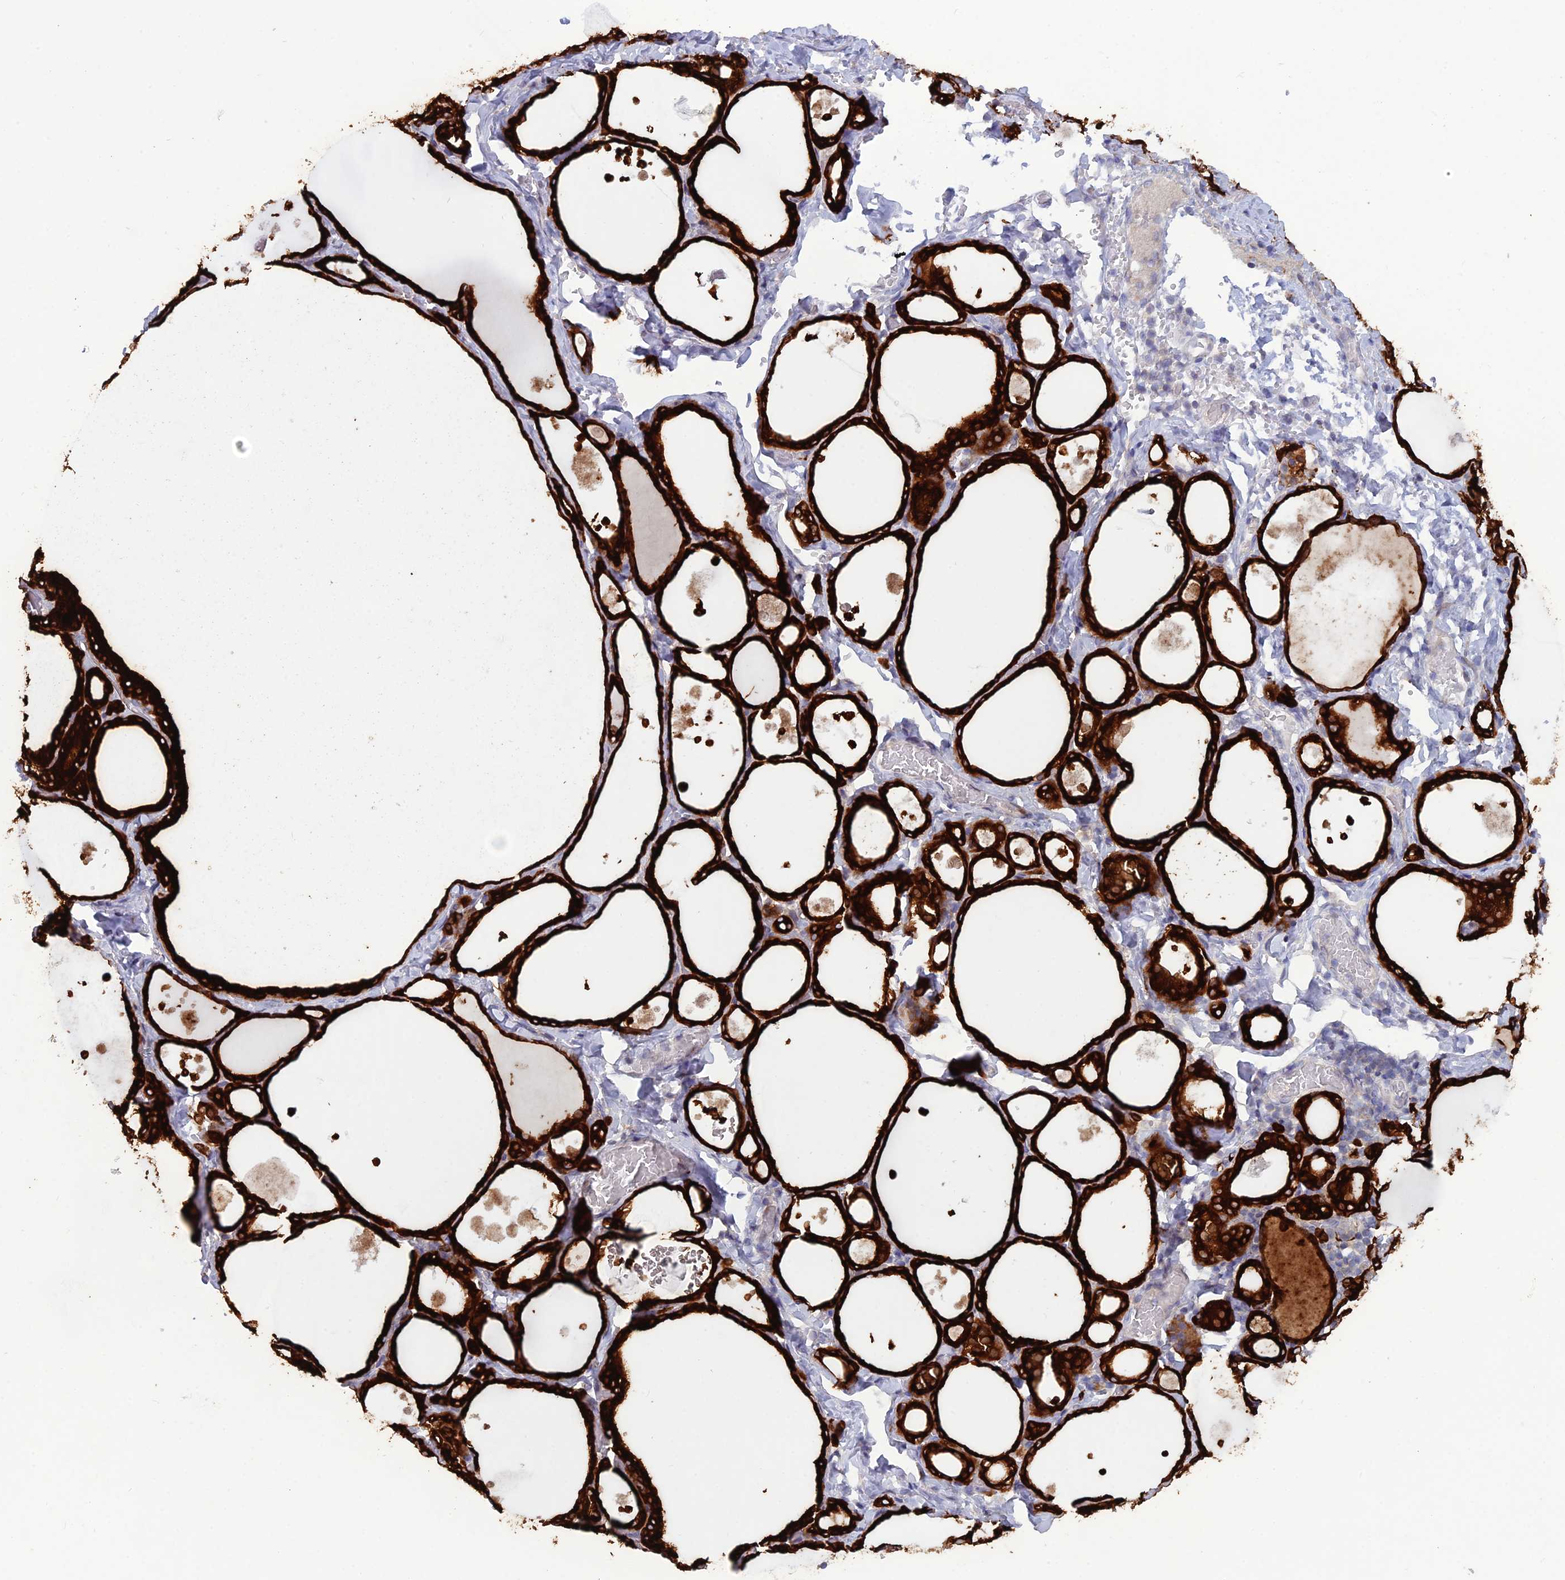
{"staining": {"intensity": "strong", "quantity": ">75%", "location": "cytoplasmic/membranous"}, "tissue": "thyroid gland", "cell_type": "Glandular cells", "image_type": "normal", "snomed": [{"axis": "morphology", "description": "Normal tissue, NOS"}, {"axis": "topography", "description": "Thyroid gland"}], "caption": "IHC of normal thyroid gland exhibits high levels of strong cytoplasmic/membranous staining in about >75% of glandular cells. The protein is stained brown, and the nuclei are stained in blue (DAB (3,3'-diaminobenzidine) IHC with brightfield microscopy, high magnification).", "gene": "WDR46", "patient": {"sex": "male", "age": 56}}